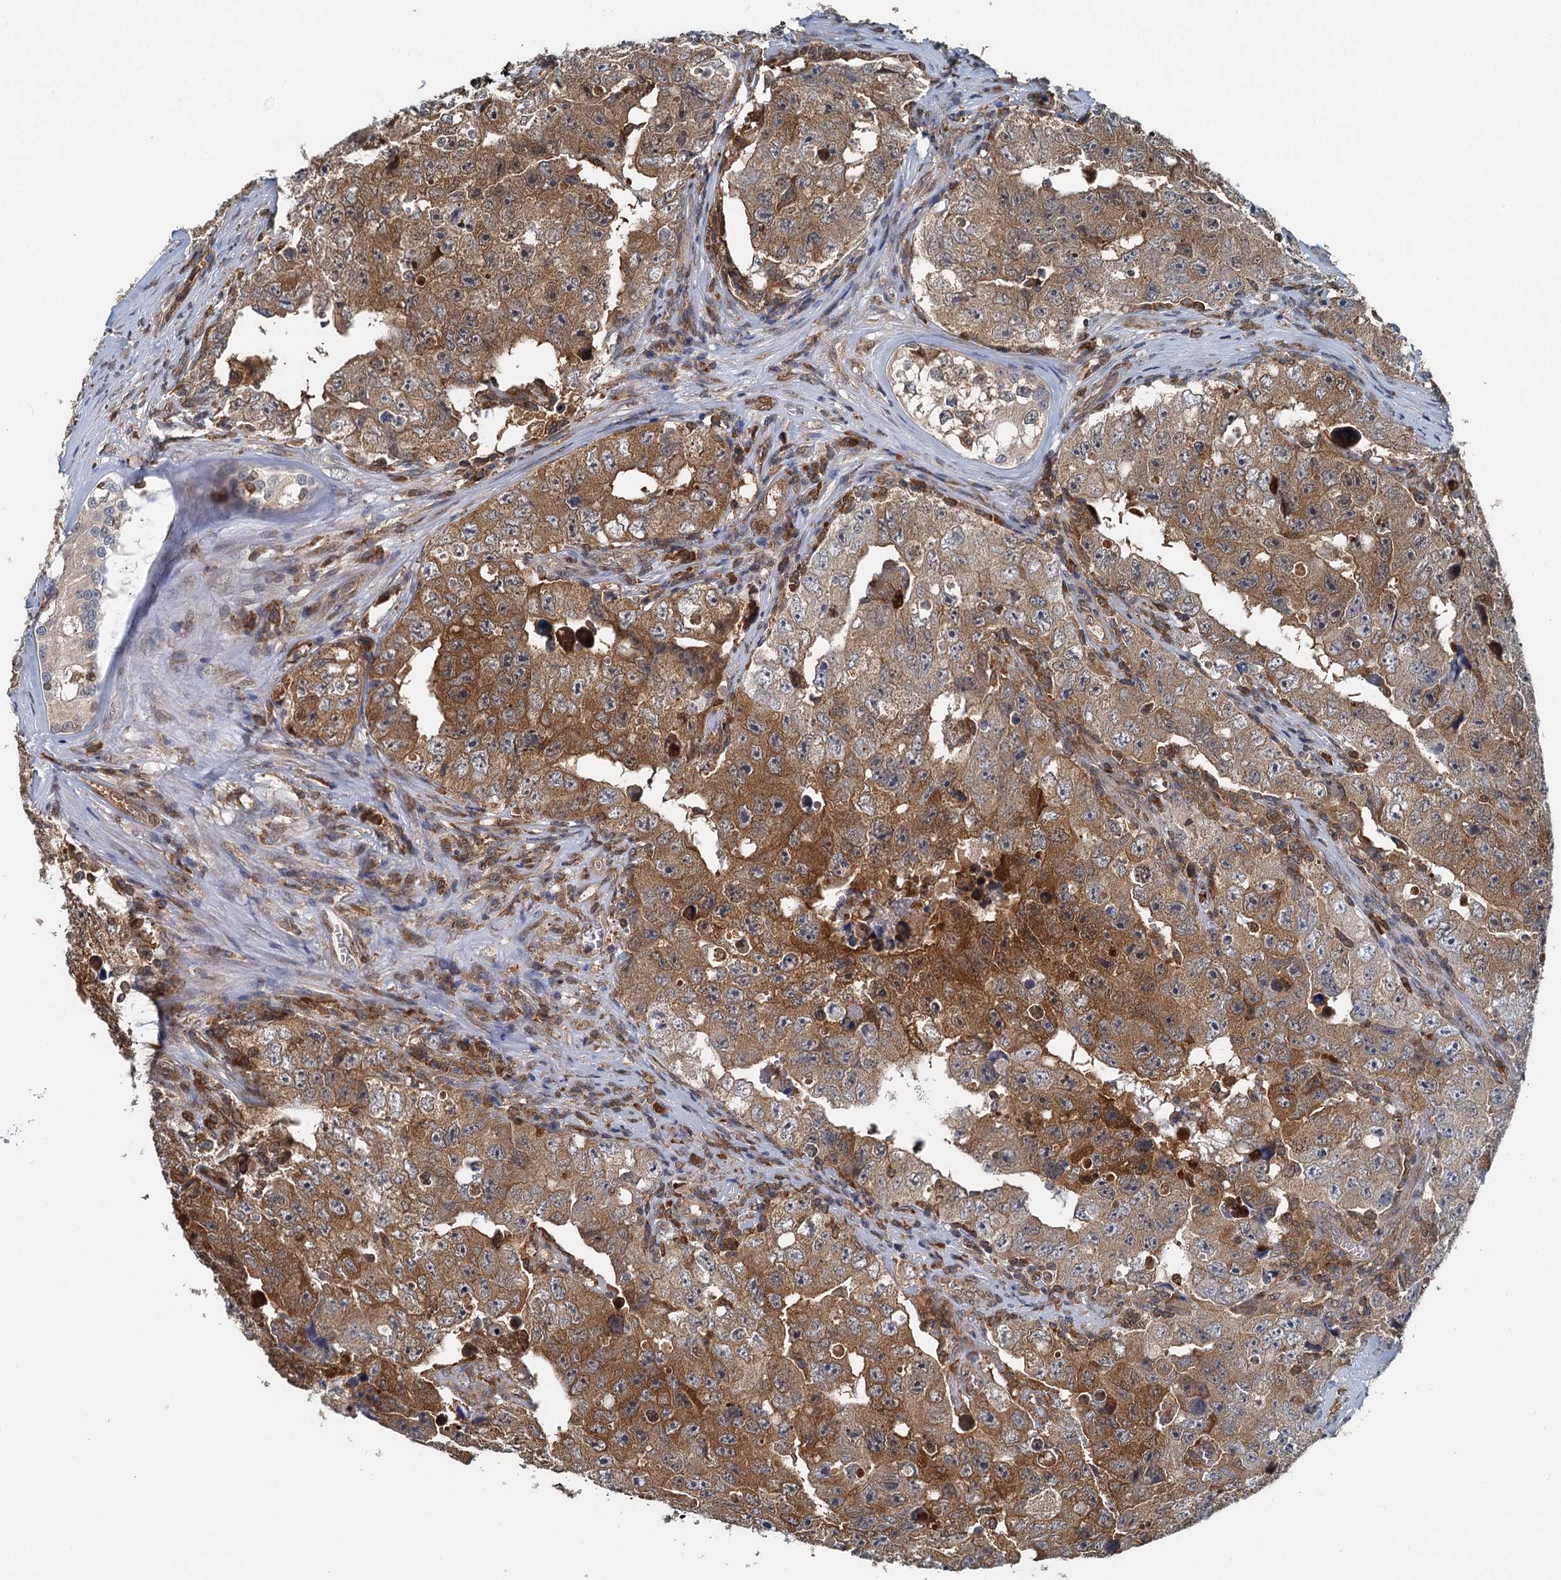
{"staining": {"intensity": "moderate", "quantity": "25%-75%", "location": "cytoplasmic/membranous"}, "tissue": "testis cancer", "cell_type": "Tumor cells", "image_type": "cancer", "snomed": [{"axis": "morphology", "description": "Carcinoma, Embryonal, NOS"}, {"axis": "topography", "description": "Testis"}], "caption": "There is medium levels of moderate cytoplasmic/membranous positivity in tumor cells of testis embryonal carcinoma, as demonstrated by immunohistochemical staining (brown color).", "gene": "GPI", "patient": {"sex": "male", "age": 17}}